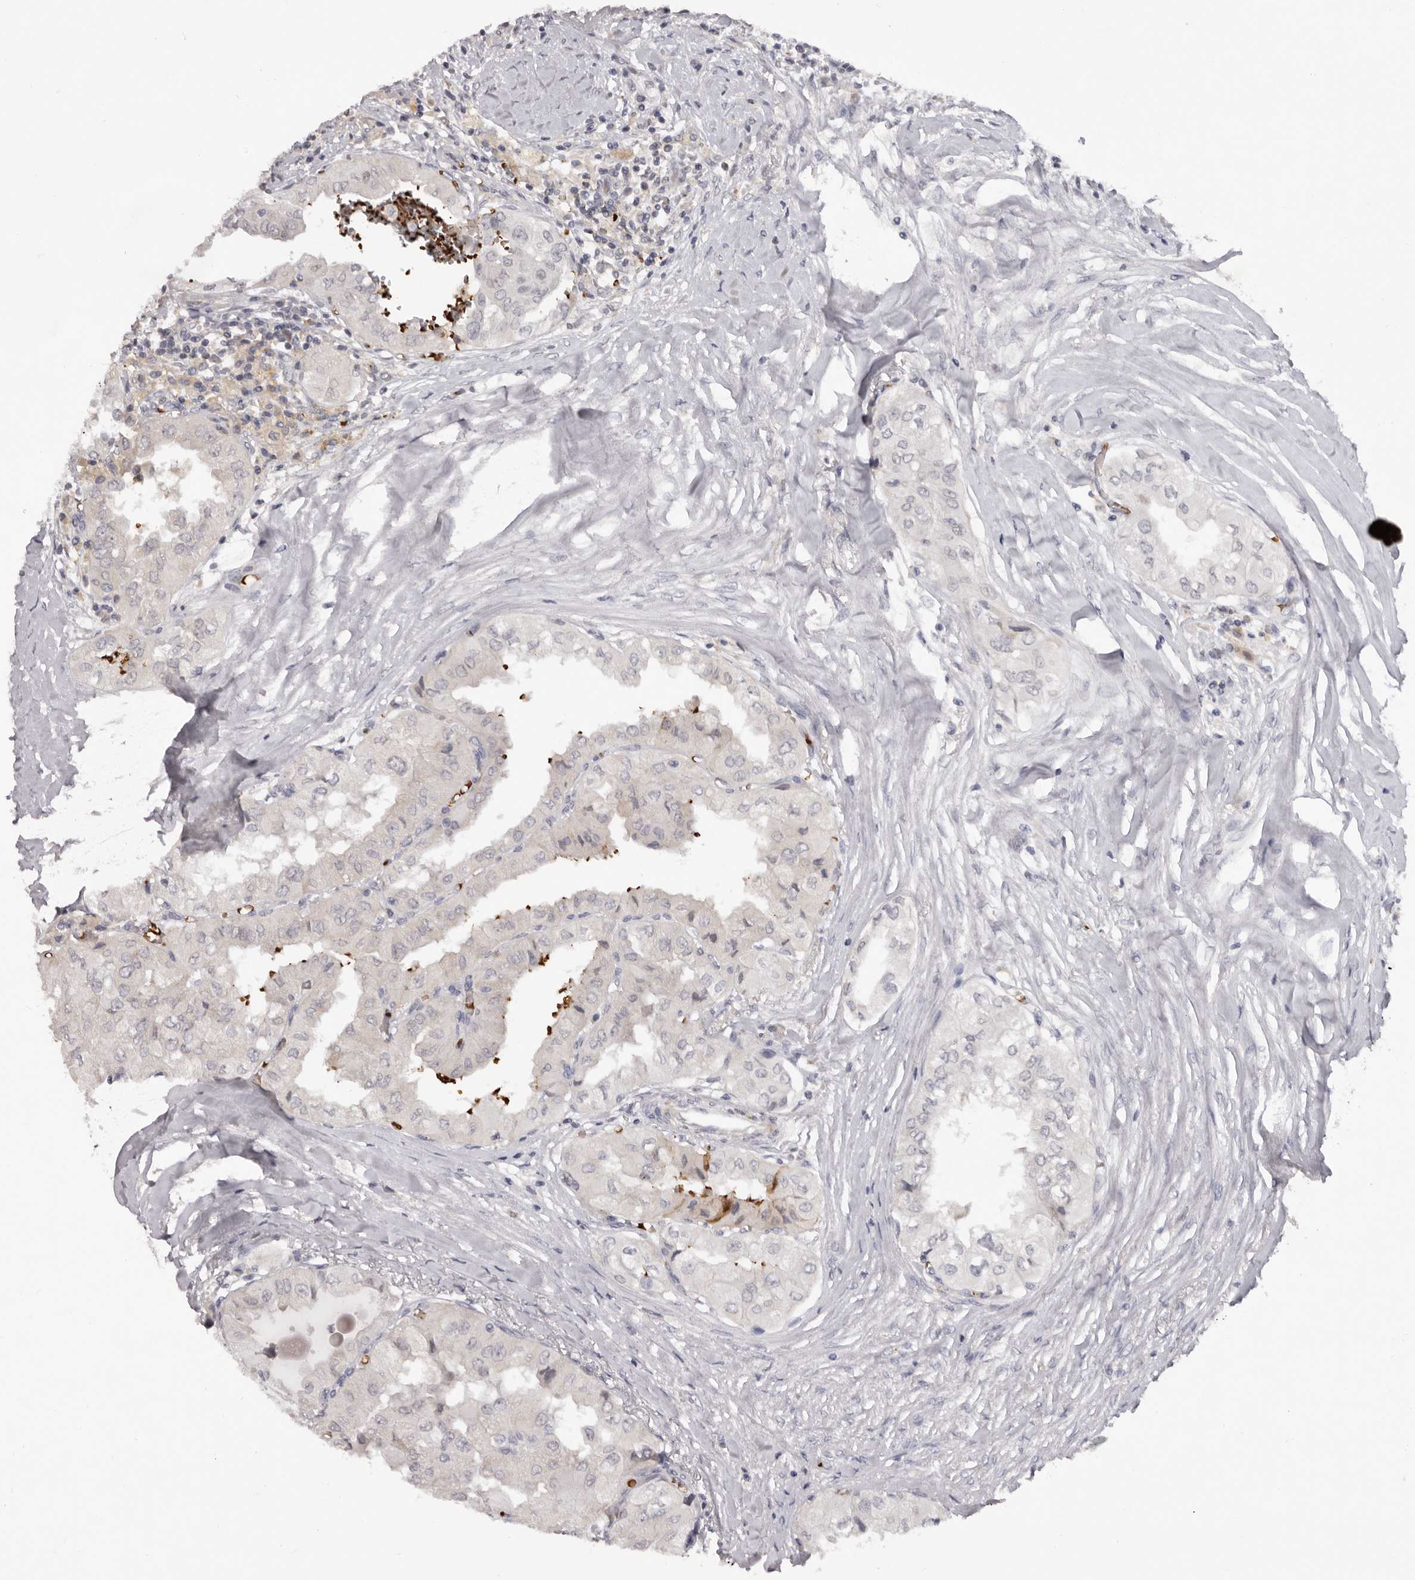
{"staining": {"intensity": "negative", "quantity": "none", "location": "none"}, "tissue": "thyroid cancer", "cell_type": "Tumor cells", "image_type": "cancer", "snomed": [{"axis": "morphology", "description": "Papillary adenocarcinoma, NOS"}, {"axis": "topography", "description": "Thyroid gland"}], "caption": "Immunohistochemistry (IHC) histopathology image of human papillary adenocarcinoma (thyroid) stained for a protein (brown), which shows no expression in tumor cells.", "gene": "TNR", "patient": {"sex": "female", "age": 59}}